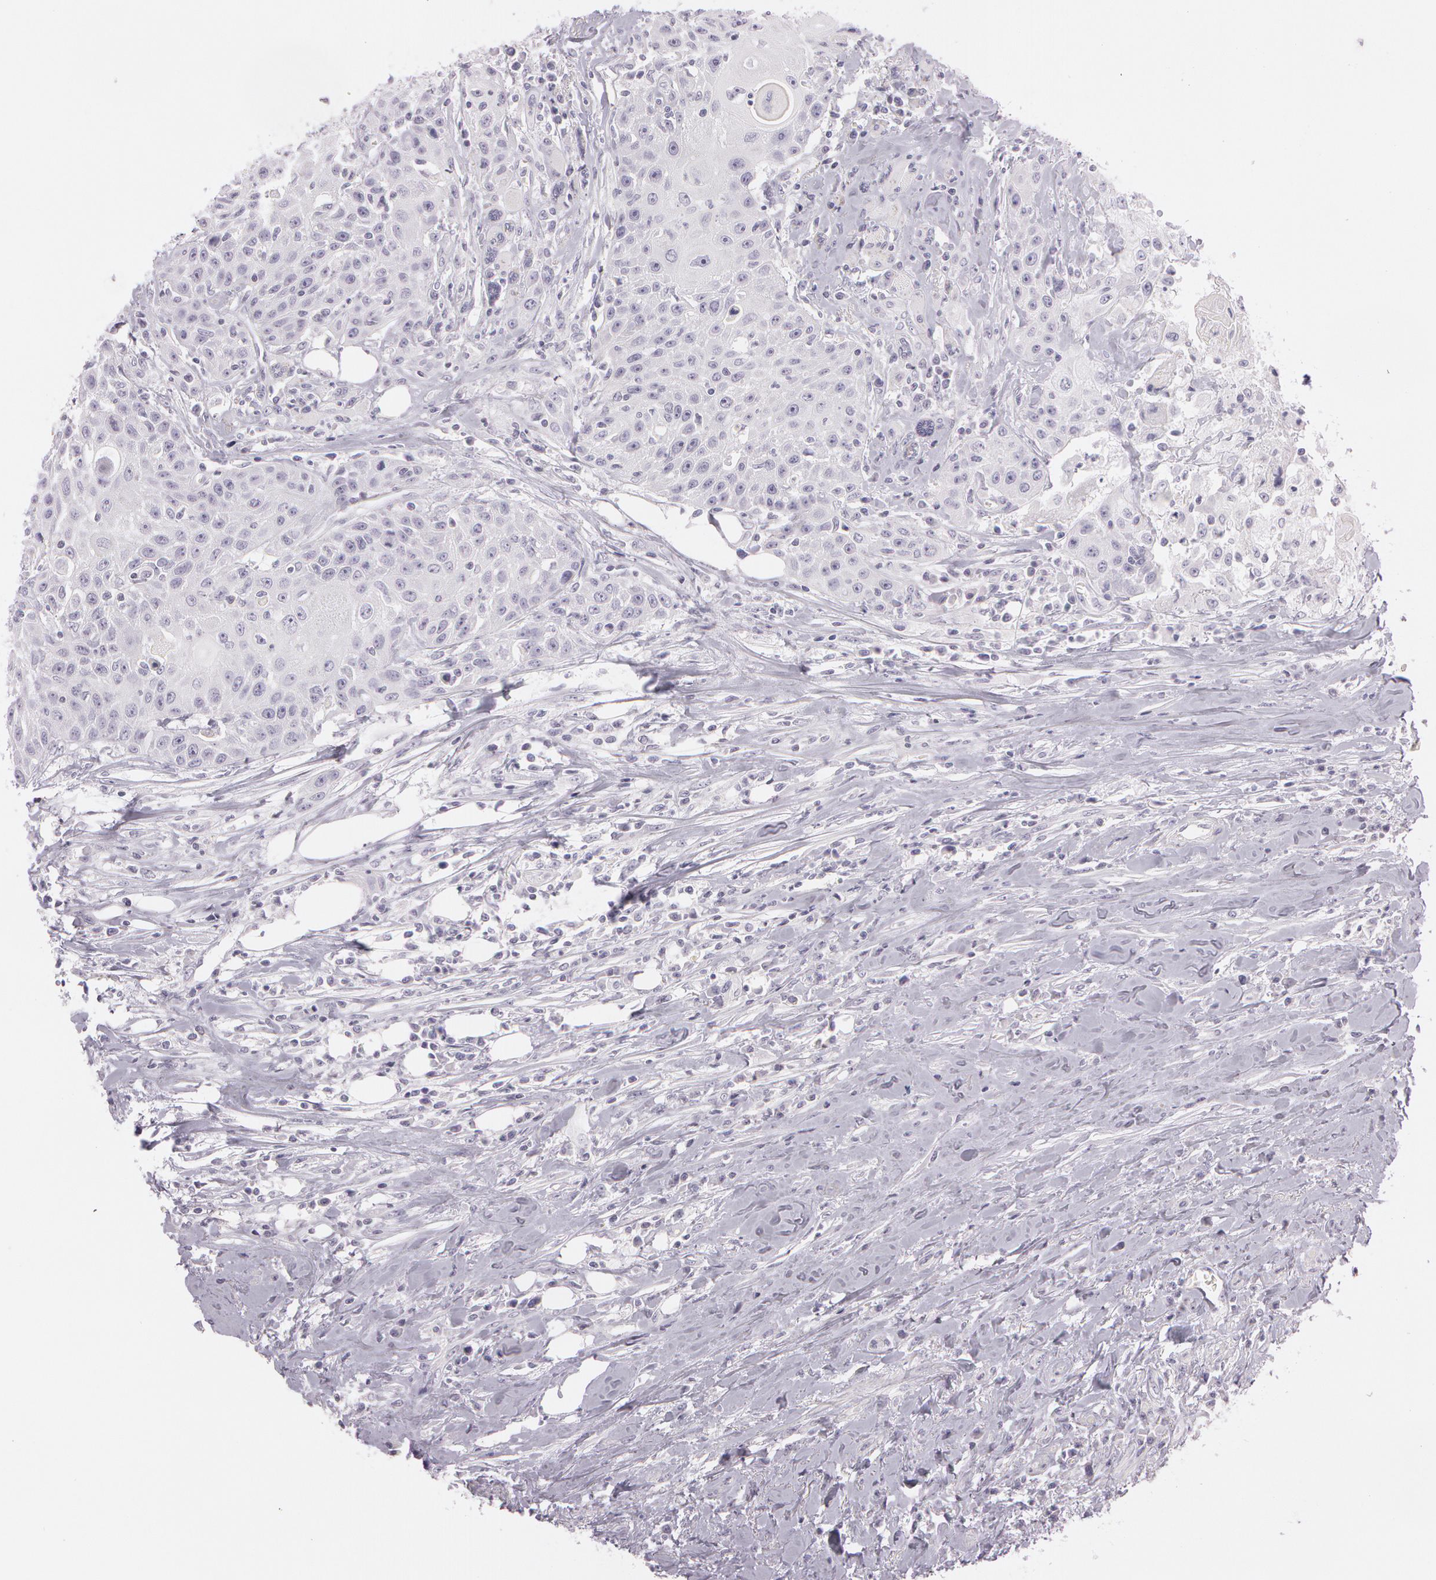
{"staining": {"intensity": "negative", "quantity": "none", "location": "none"}, "tissue": "head and neck cancer", "cell_type": "Tumor cells", "image_type": "cancer", "snomed": [{"axis": "morphology", "description": "Squamous cell carcinoma, NOS"}, {"axis": "topography", "description": "Oral tissue"}, {"axis": "topography", "description": "Head-Neck"}], "caption": "Immunohistochemistry image of neoplastic tissue: head and neck cancer stained with DAB demonstrates no significant protein positivity in tumor cells.", "gene": "OTC", "patient": {"sex": "female", "age": 82}}